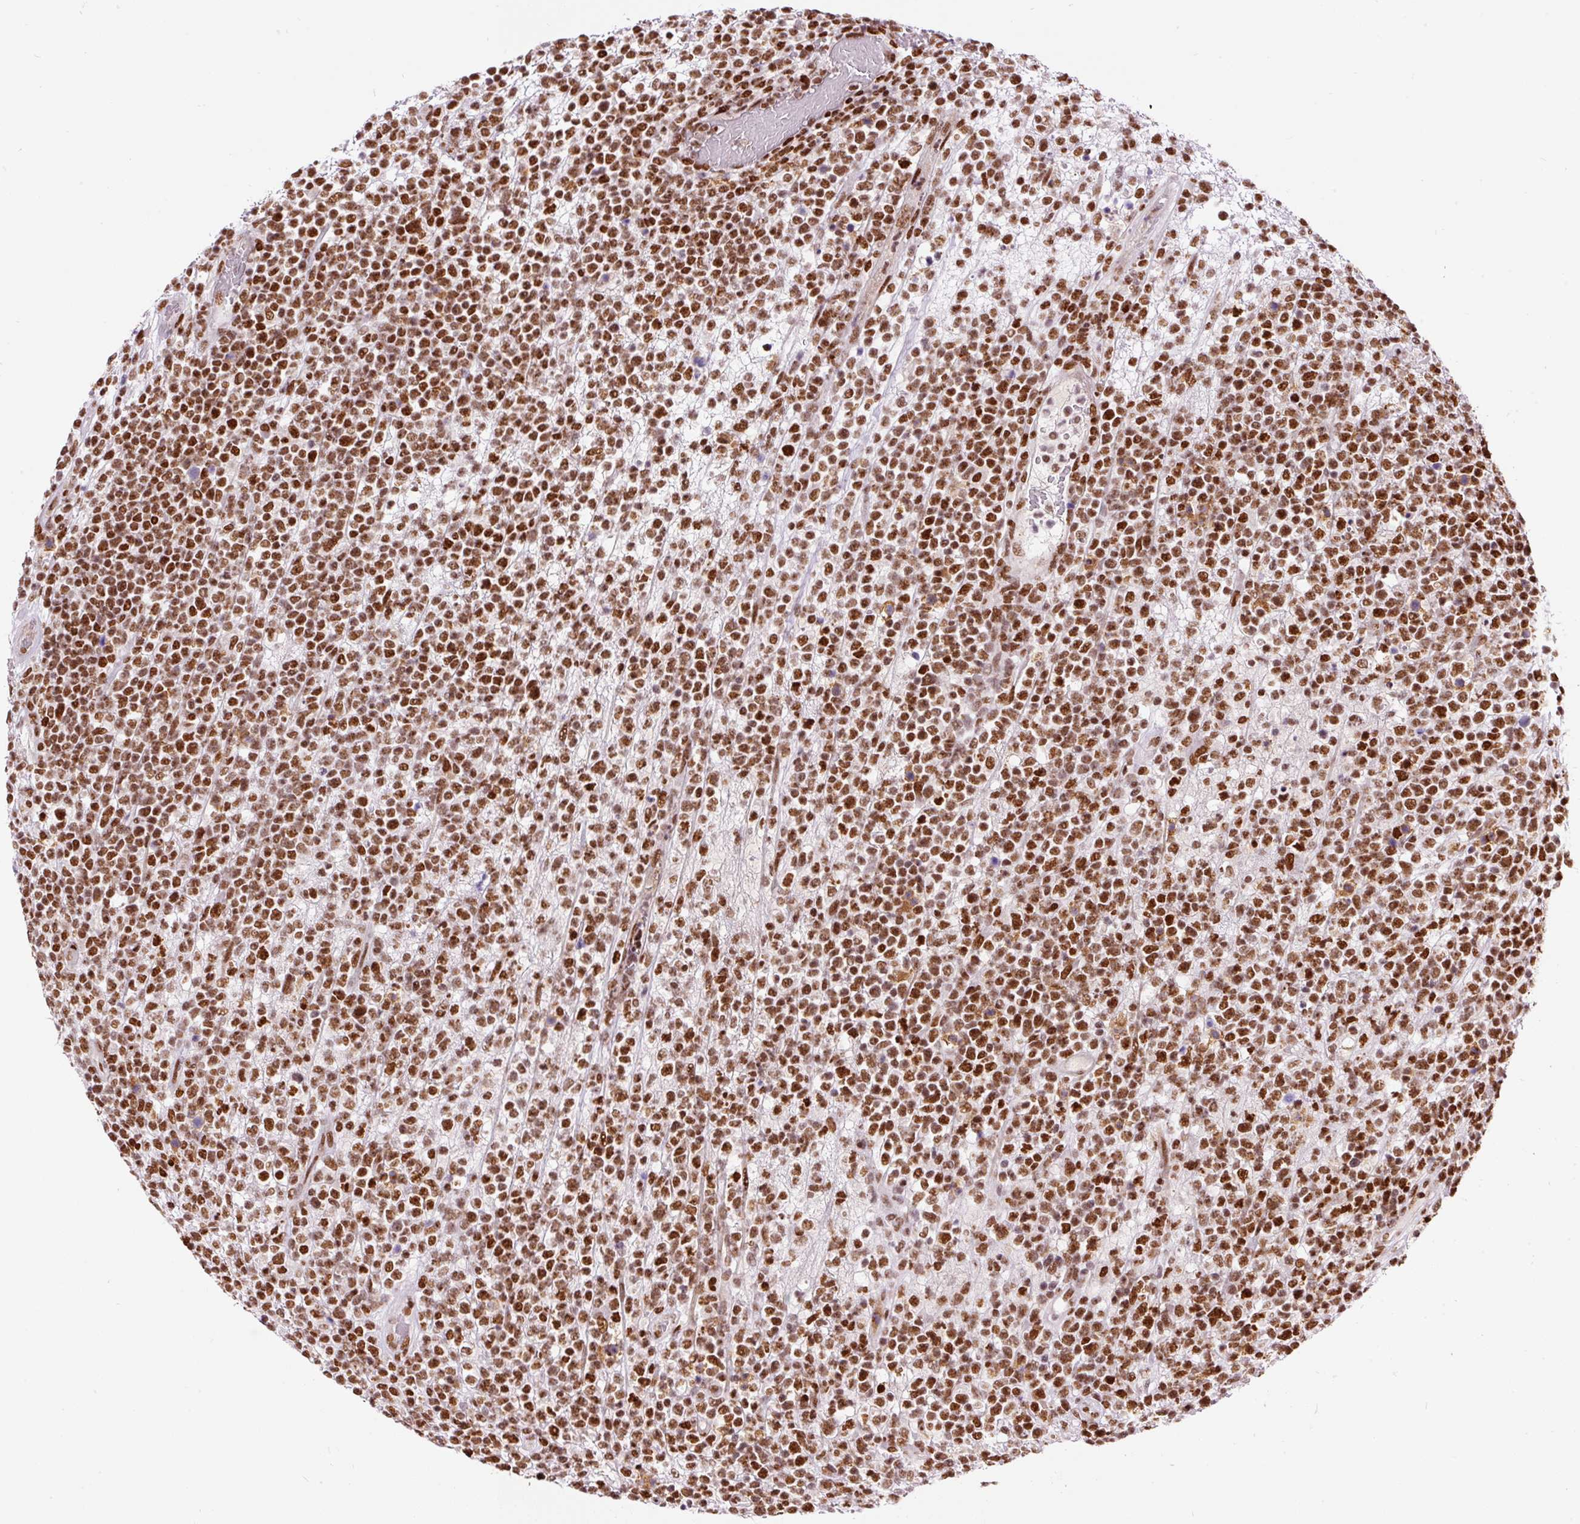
{"staining": {"intensity": "strong", "quantity": ">75%", "location": "nuclear"}, "tissue": "lymphoma", "cell_type": "Tumor cells", "image_type": "cancer", "snomed": [{"axis": "morphology", "description": "Malignant lymphoma, non-Hodgkin's type, High grade"}, {"axis": "topography", "description": "Colon"}], "caption": "The micrograph shows staining of lymphoma, revealing strong nuclear protein staining (brown color) within tumor cells.", "gene": "HNRNPC", "patient": {"sex": "female", "age": 53}}